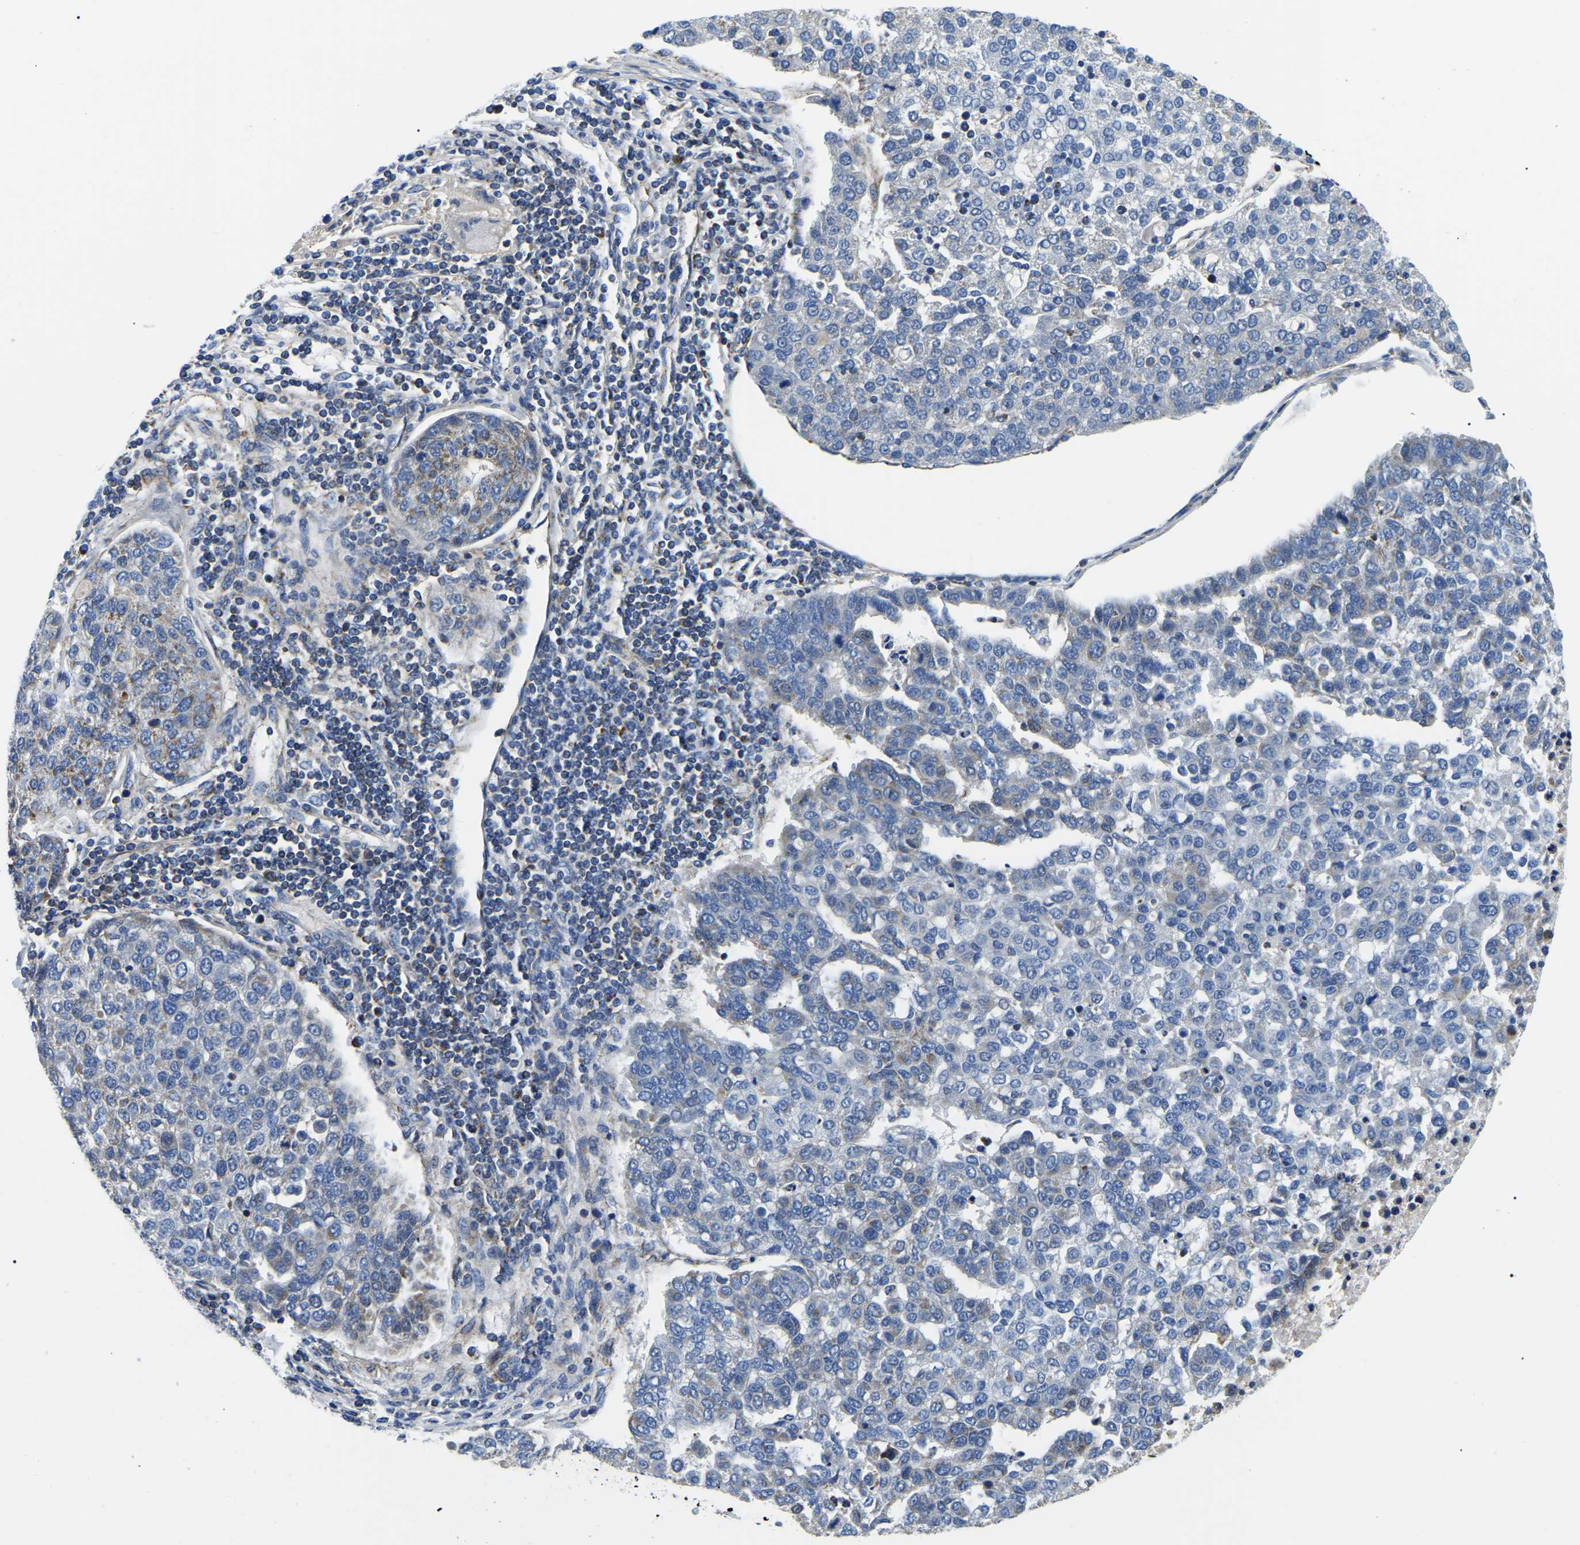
{"staining": {"intensity": "moderate", "quantity": "<25%", "location": "cytoplasmic/membranous"}, "tissue": "pancreatic cancer", "cell_type": "Tumor cells", "image_type": "cancer", "snomed": [{"axis": "morphology", "description": "Adenocarcinoma, NOS"}, {"axis": "topography", "description": "Pancreas"}], "caption": "Protein analysis of pancreatic cancer tissue displays moderate cytoplasmic/membranous positivity in about <25% of tumor cells.", "gene": "PPM1E", "patient": {"sex": "female", "age": 61}}